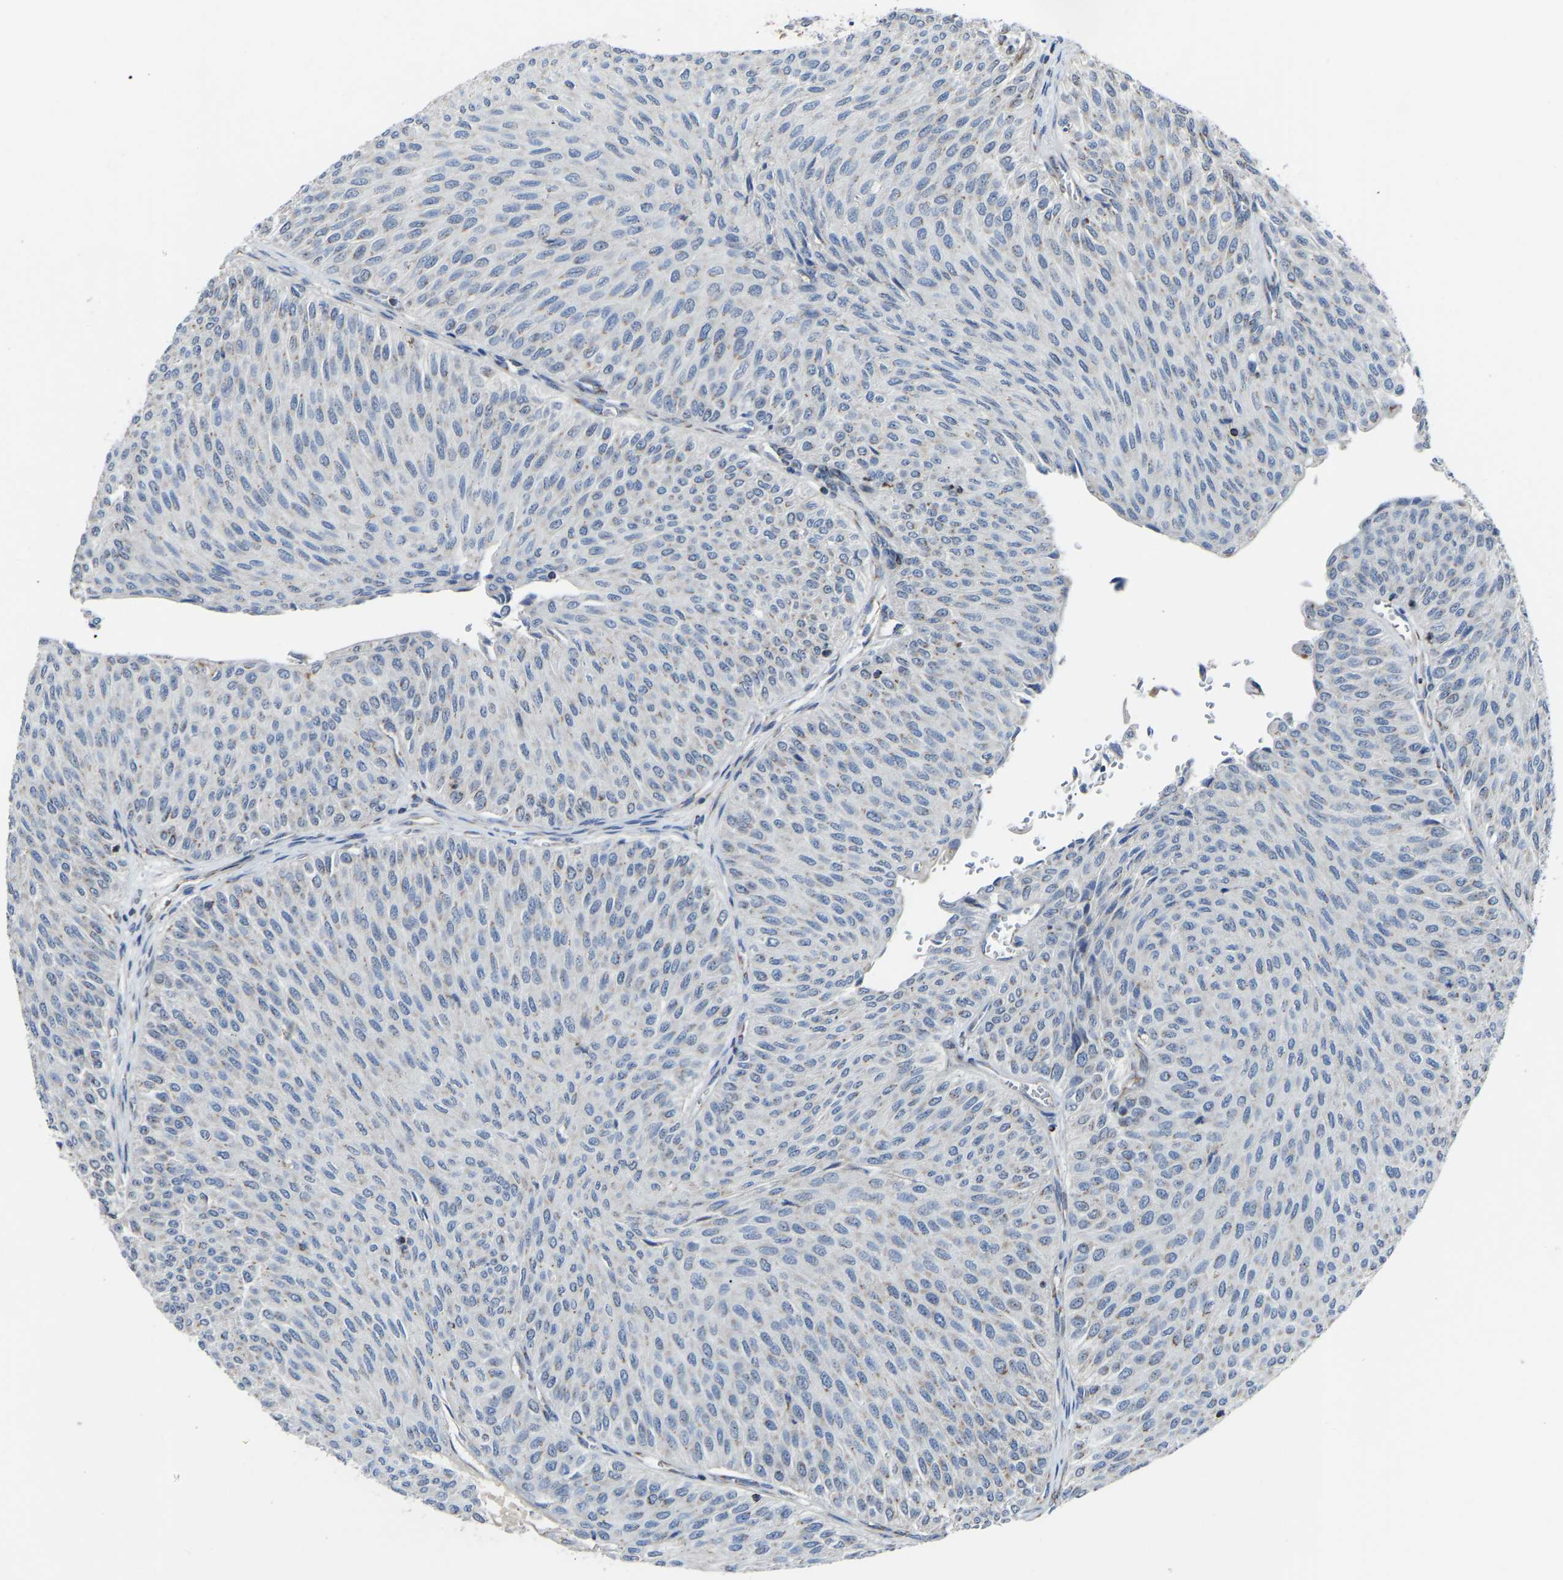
{"staining": {"intensity": "negative", "quantity": "none", "location": "none"}, "tissue": "urothelial cancer", "cell_type": "Tumor cells", "image_type": "cancer", "snomed": [{"axis": "morphology", "description": "Urothelial carcinoma, Low grade"}, {"axis": "topography", "description": "Urinary bladder"}], "caption": "Low-grade urothelial carcinoma stained for a protein using immunohistochemistry (IHC) reveals no positivity tumor cells.", "gene": "CANT1", "patient": {"sex": "male", "age": 78}}